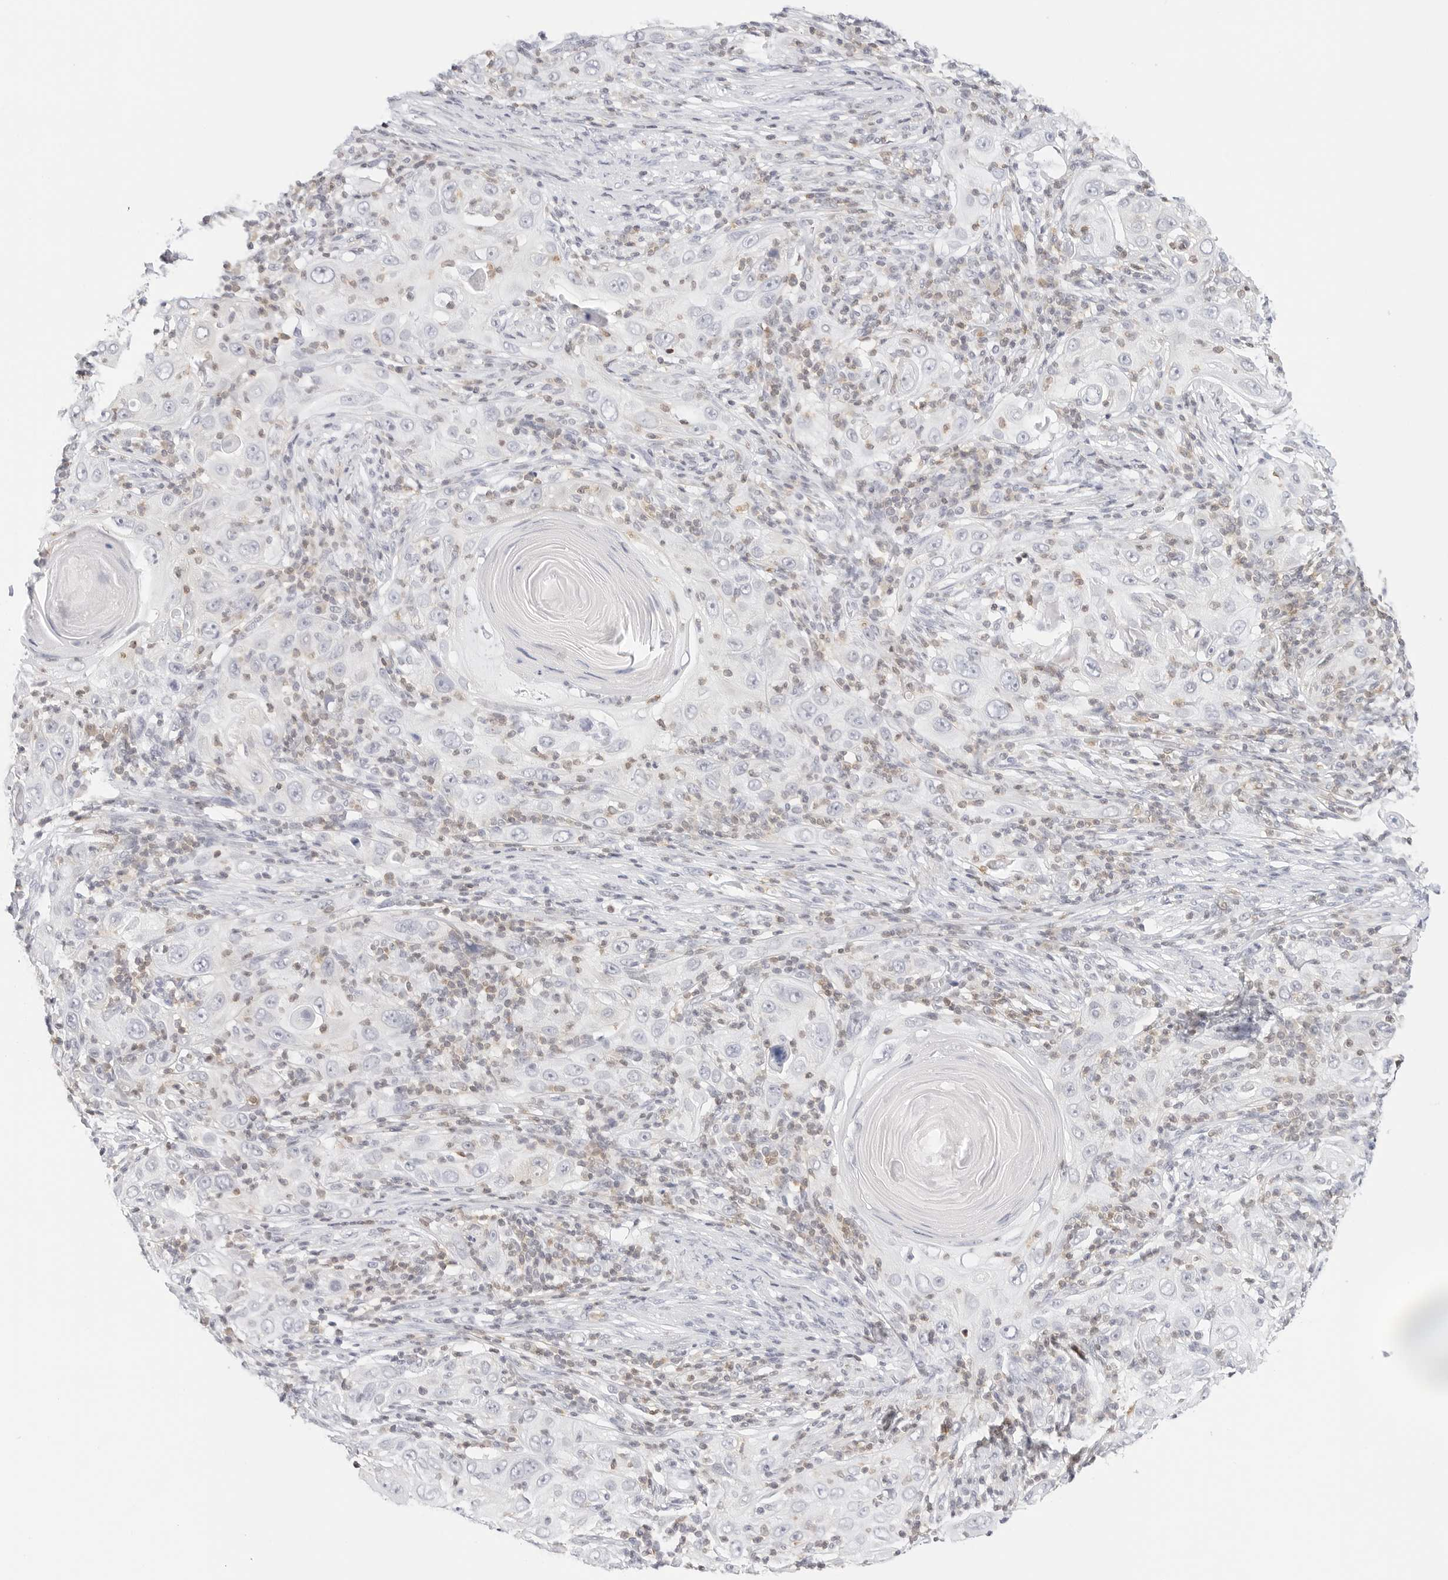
{"staining": {"intensity": "negative", "quantity": "none", "location": "none"}, "tissue": "skin cancer", "cell_type": "Tumor cells", "image_type": "cancer", "snomed": [{"axis": "morphology", "description": "Squamous cell carcinoma, NOS"}, {"axis": "topography", "description": "Skin"}], "caption": "An IHC micrograph of skin squamous cell carcinoma is shown. There is no staining in tumor cells of skin squamous cell carcinoma.", "gene": "SLC9A3R1", "patient": {"sex": "female", "age": 88}}